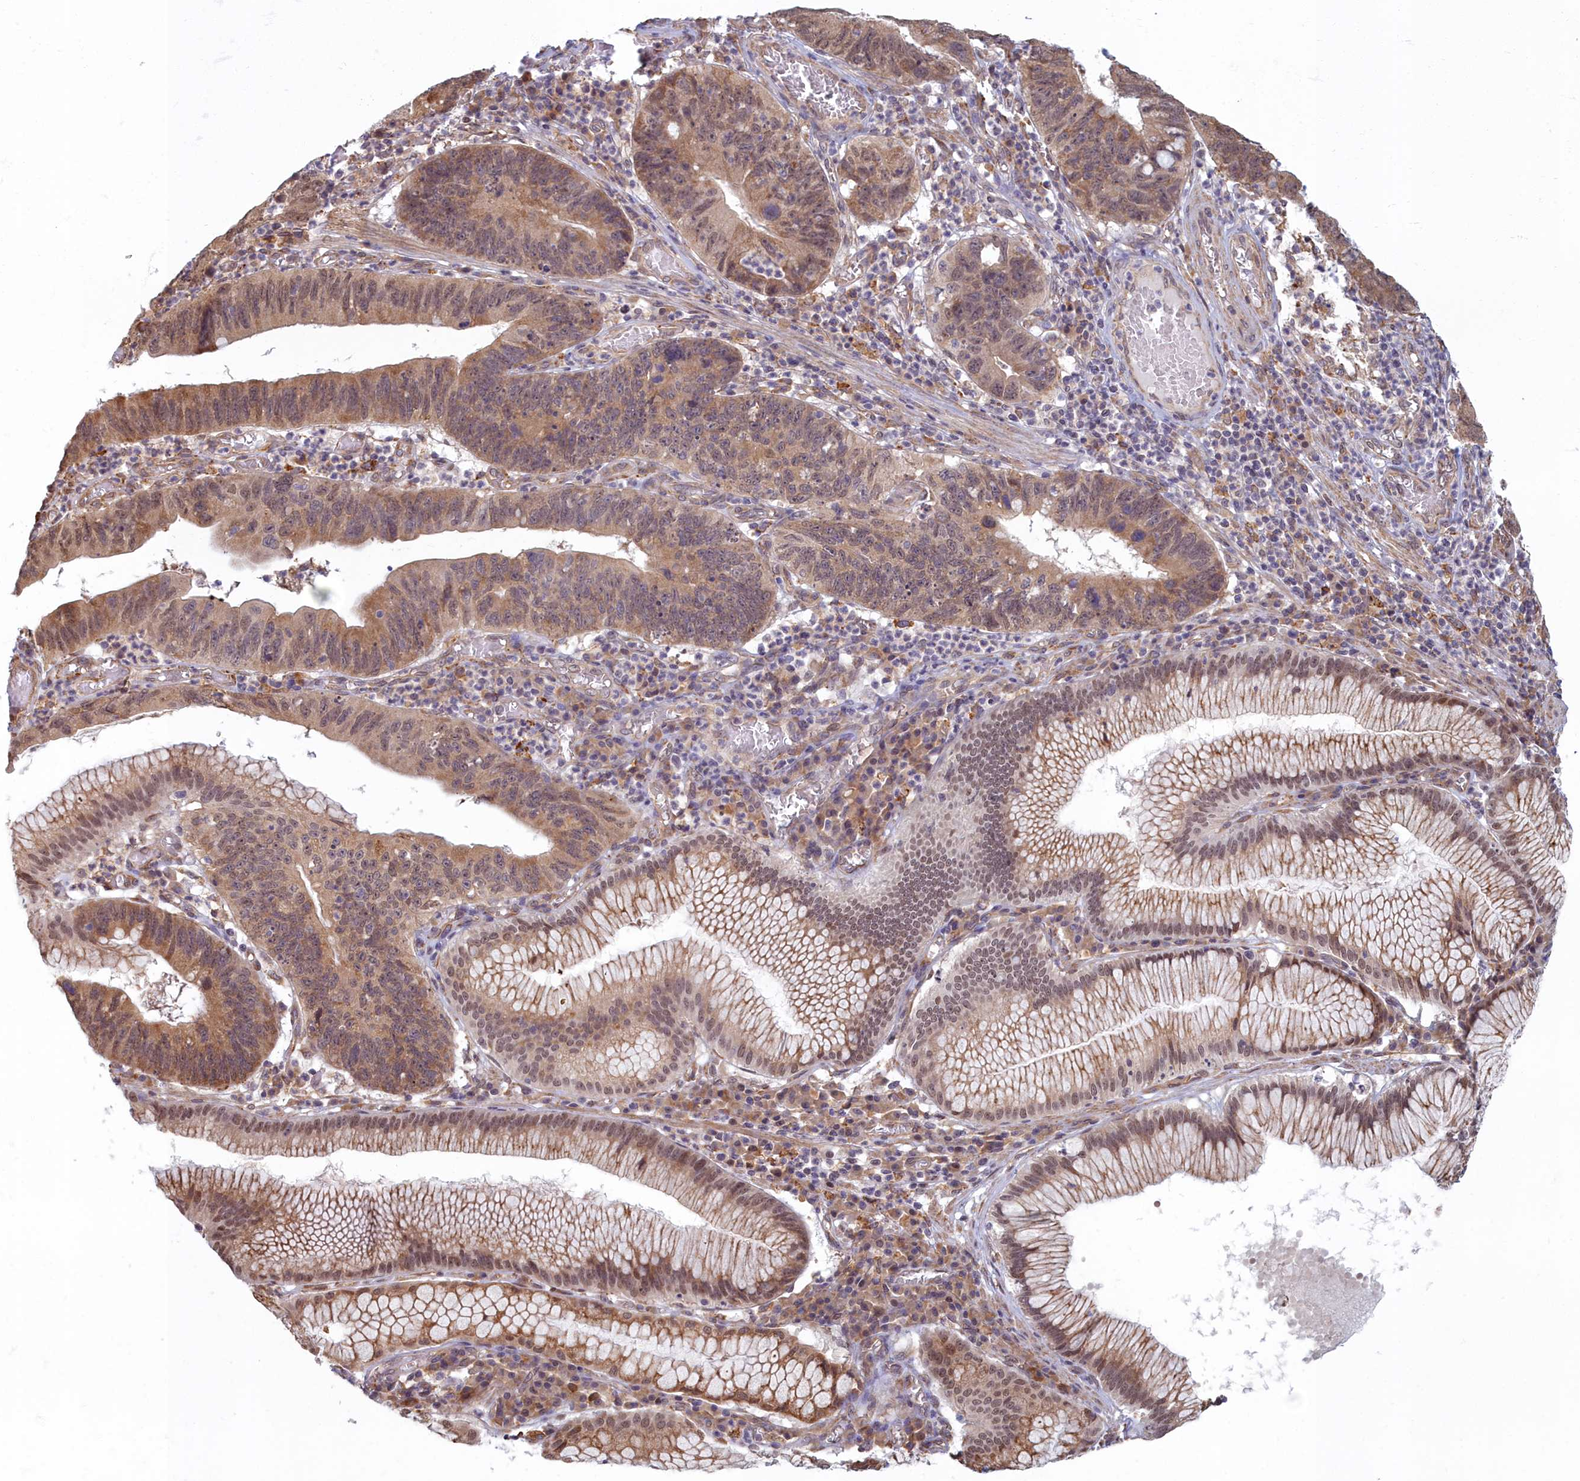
{"staining": {"intensity": "moderate", "quantity": ">75%", "location": "cytoplasmic/membranous,nuclear"}, "tissue": "stomach cancer", "cell_type": "Tumor cells", "image_type": "cancer", "snomed": [{"axis": "morphology", "description": "Adenocarcinoma, NOS"}, {"axis": "topography", "description": "Stomach"}], "caption": "Moderate cytoplasmic/membranous and nuclear protein staining is identified in approximately >75% of tumor cells in stomach cancer (adenocarcinoma). Nuclei are stained in blue.", "gene": "MAK16", "patient": {"sex": "male", "age": 59}}